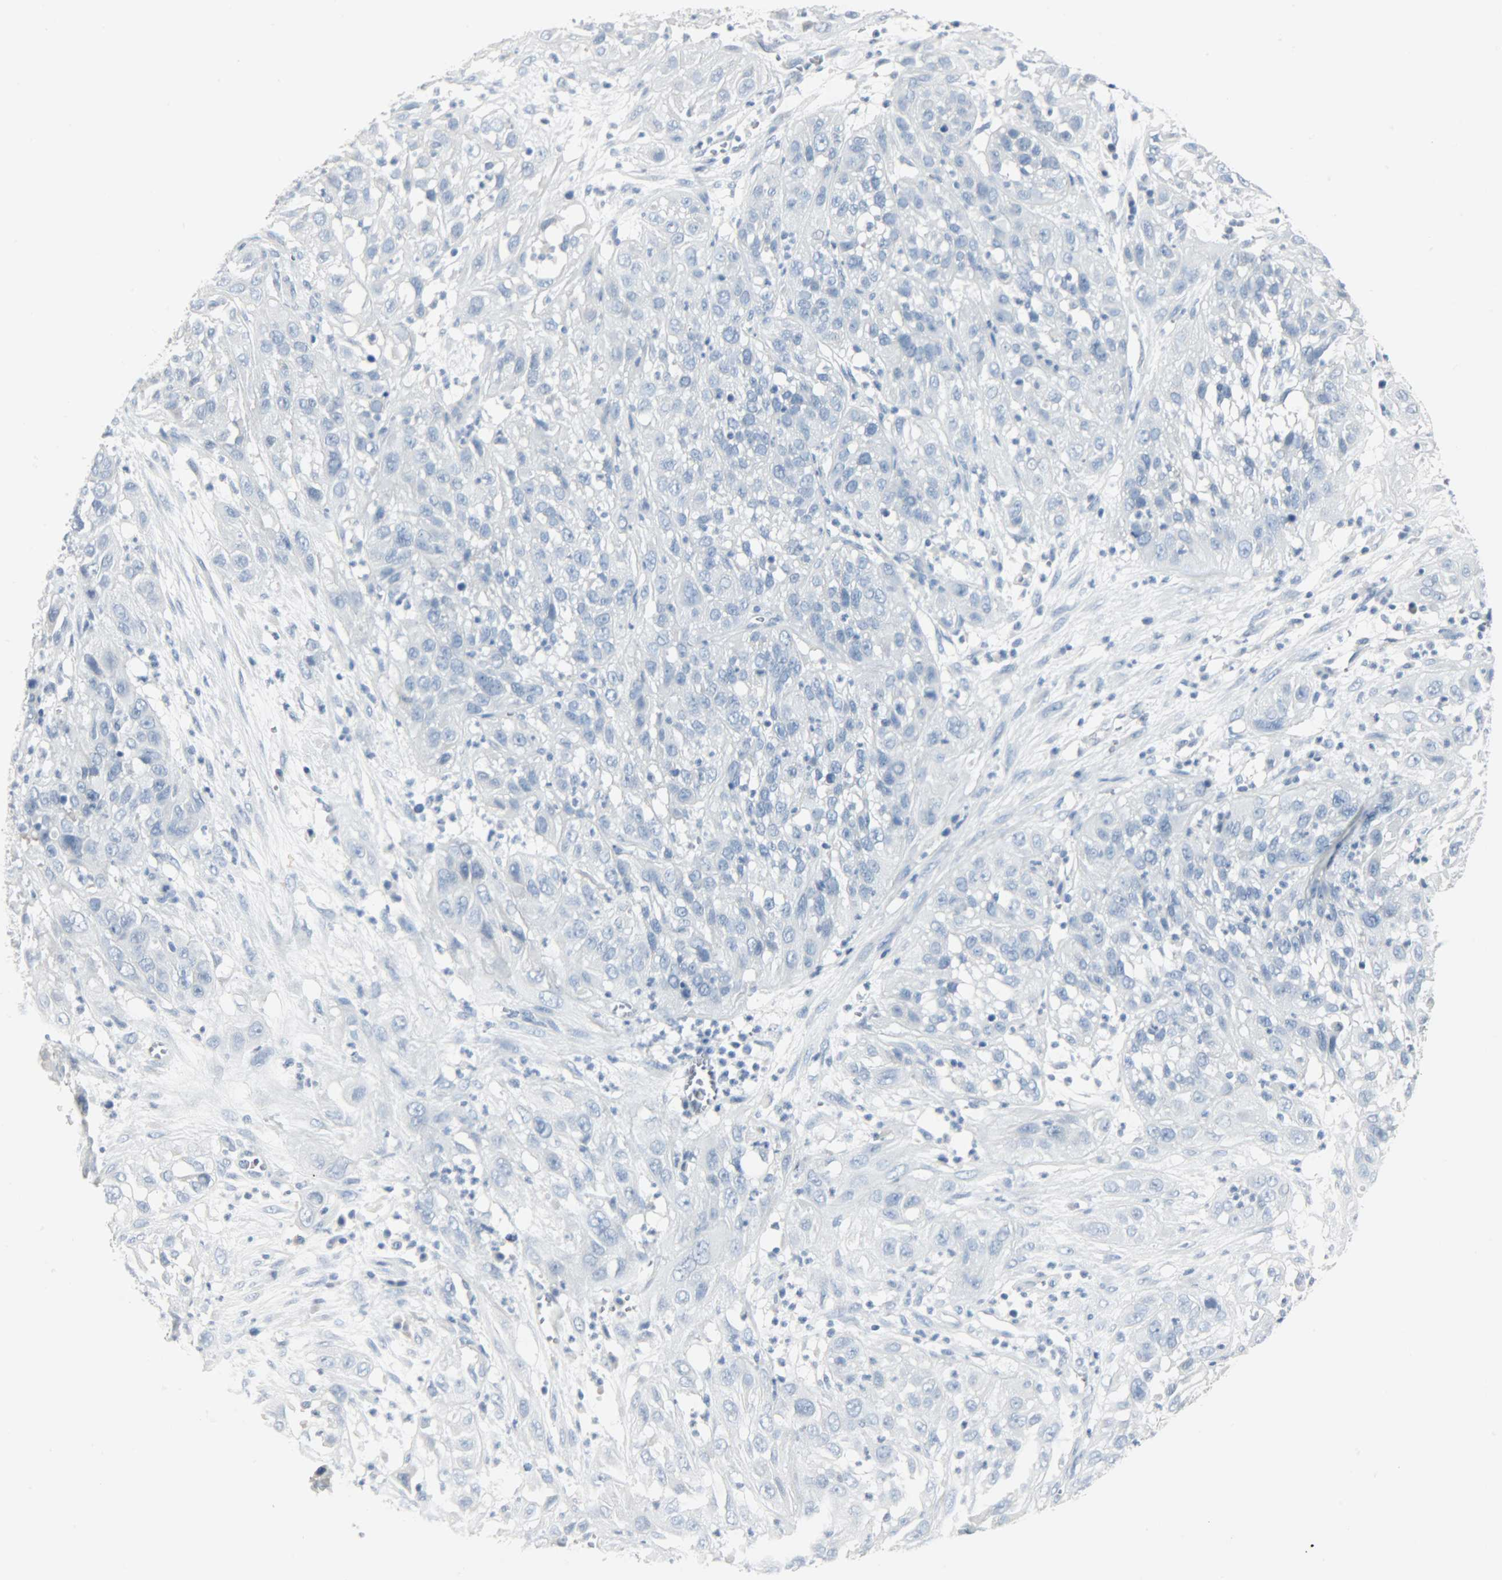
{"staining": {"intensity": "negative", "quantity": "none", "location": "none"}, "tissue": "cervical cancer", "cell_type": "Tumor cells", "image_type": "cancer", "snomed": [{"axis": "morphology", "description": "Squamous cell carcinoma, NOS"}, {"axis": "topography", "description": "Cervix"}], "caption": "Immunohistochemistry (IHC) photomicrograph of cervical cancer (squamous cell carcinoma) stained for a protein (brown), which demonstrates no positivity in tumor cells.", "gene": "KIT", "patient": {"sex": "female", "age": 32}}